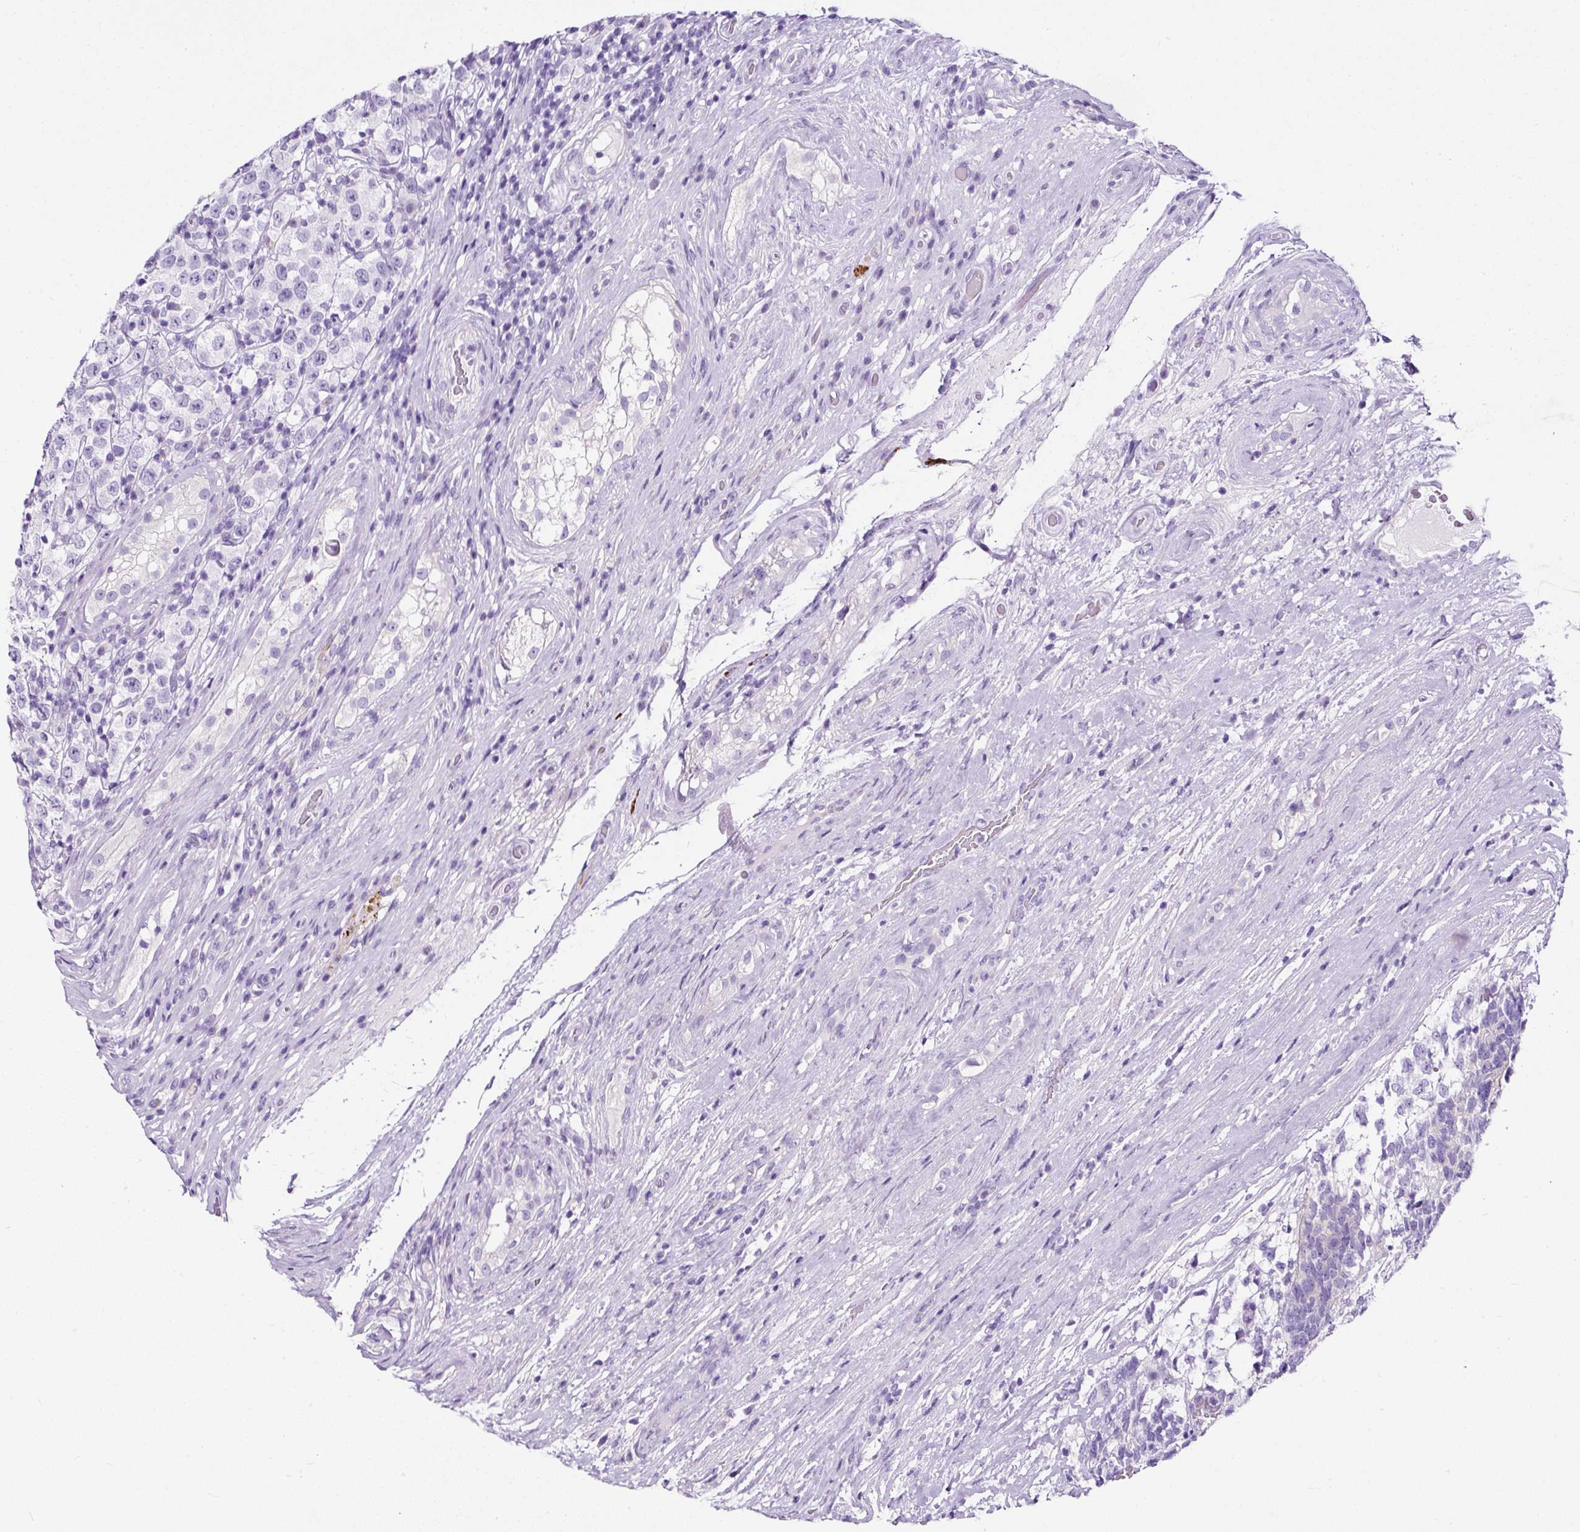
{"staining": {"intensity": "negative", "quantity": "none", "location": "none"}, "tissue": "testis cancer", "cell_type": "Tumor cells", "image_type": "cancer", "snomed": [{"axis": "morphology", "description": "Seminoma, NOS"}, {"axis": "morphology", "description": "Carcinoma, Embryonal, NOS"}, {"axis": "topography", "description": "Testis"}], "caption": "Tumor cells are negative for protein expression in human testis cancer.", "gene": "STOX2", "patient": {"sex": "male", "age": 41}}